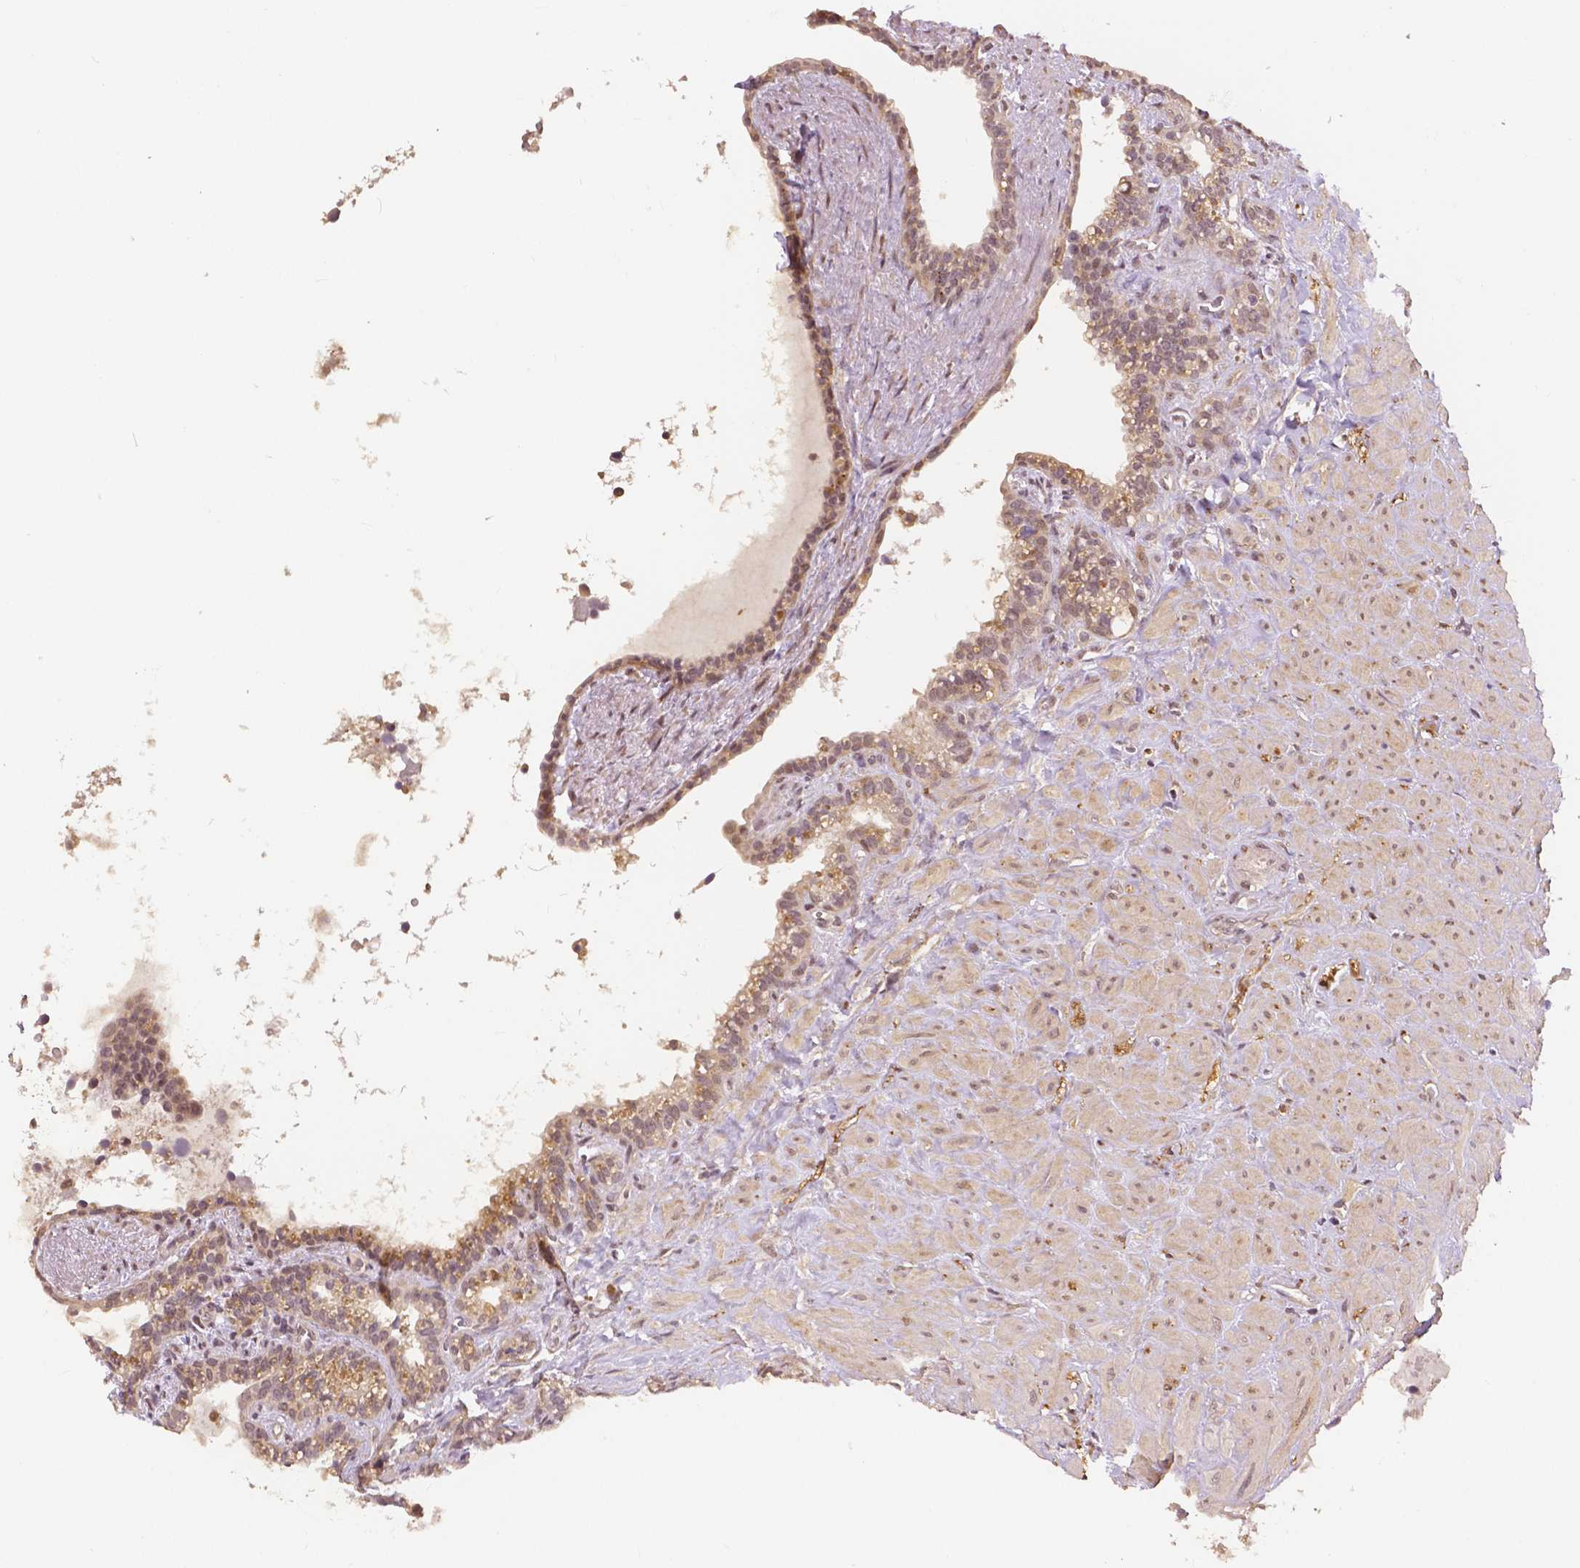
{"staining": {"intensity": "moderate", "quantity": "<25%", "location": "cytoplasmic/membranous"}, "tissue": "seminal vesicle", "cell_type": "Glandular cells", "image_type": "normal", "snomed": [{"axis": "morphology", "description": "Normal tissue, NOS"}, {"axis": "topography", "description": "Seminal veicle"}], "caption": "Seminal vesicle stained with DAB (3,3'-diaminobenzidine) immunohistochemistry (IHC) displays low levels of moderate cytoplasmic/membranous staining in approximately <25% of glandular cells.", "gene": "MAP1LC3B", "patient": {"sex": "male", "age": 76}}